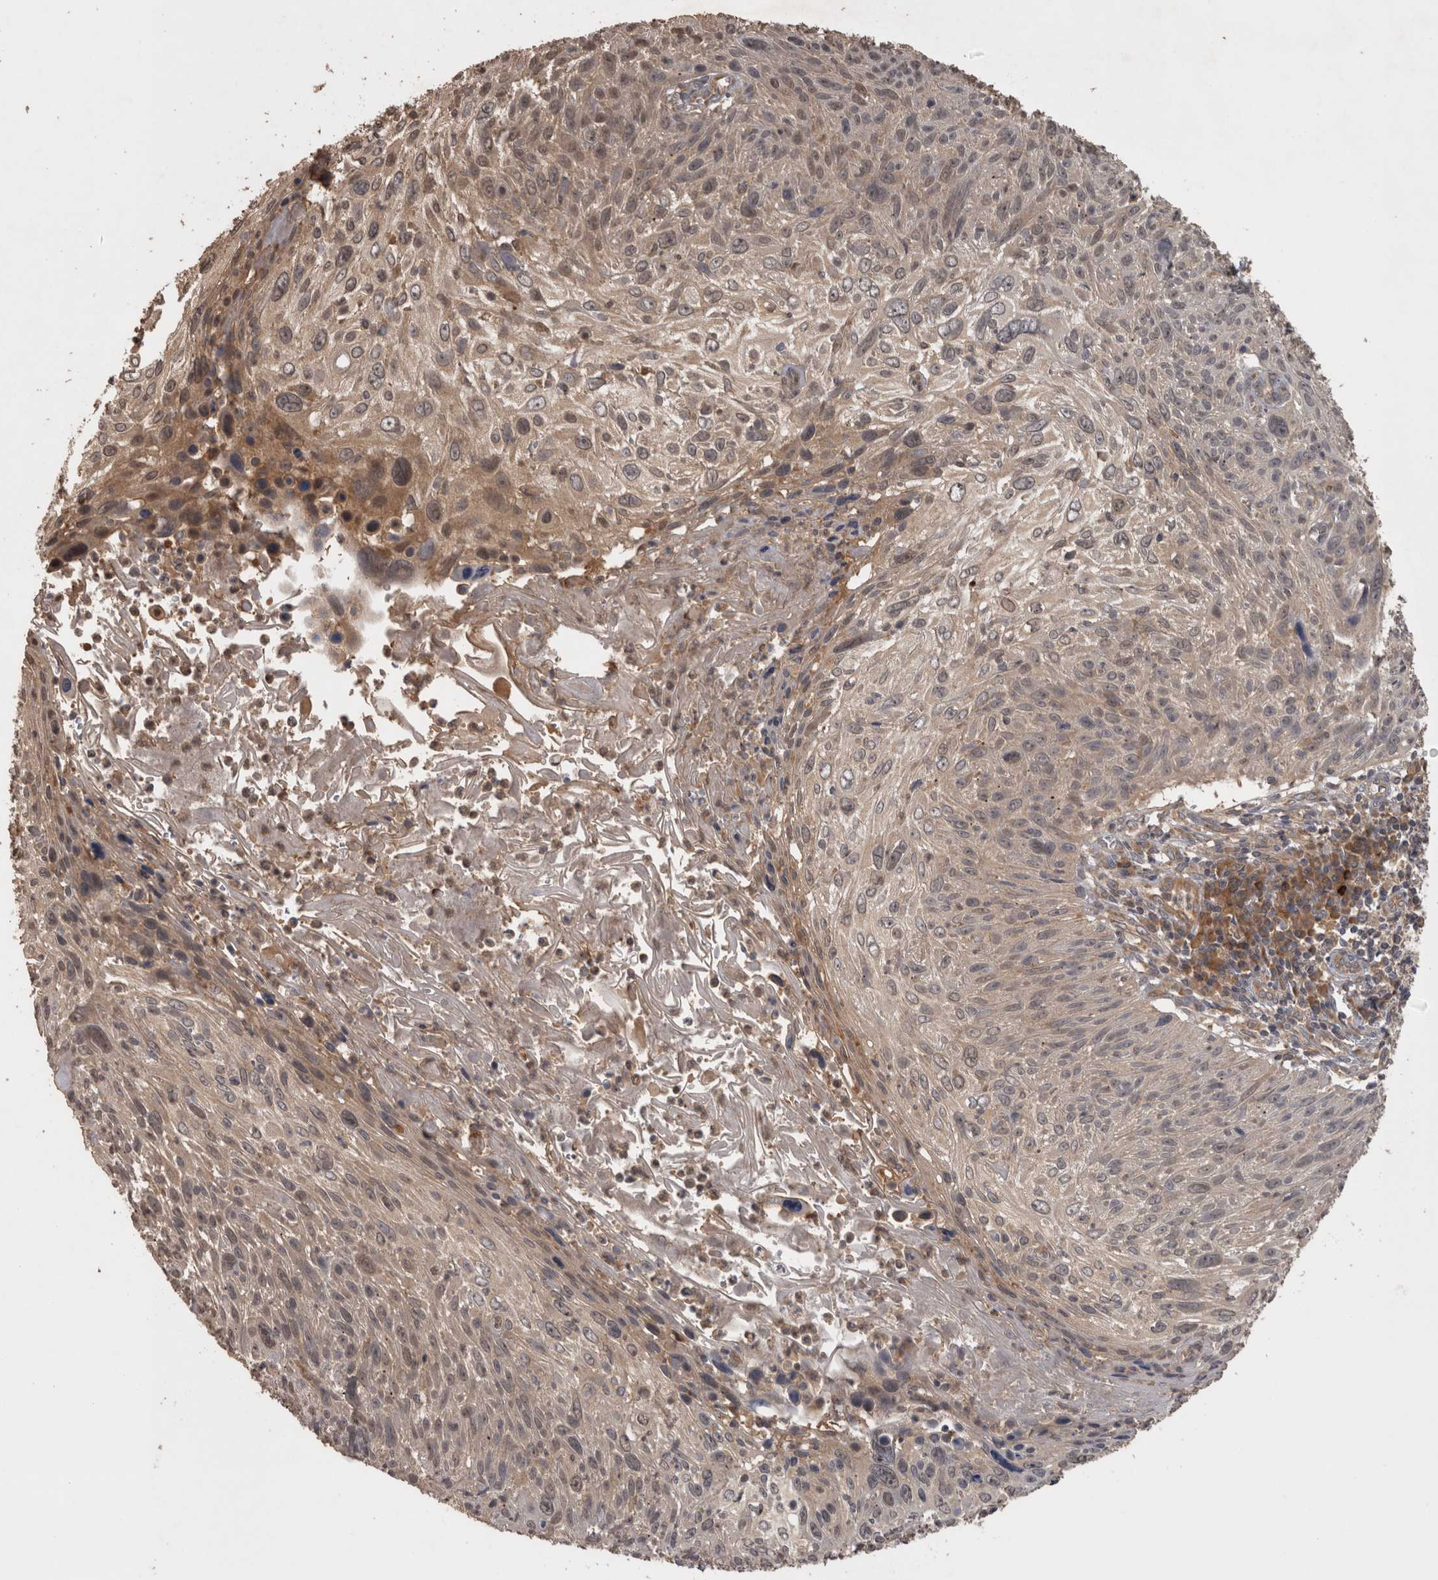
{"staining": {"intensity": "weak", "quantity": ">75%", "location": "cytoplasmic/membranous"}, "tissue": "cervical cancer", "cell_type": "Tumor cells", "image_type": "cancer", "snomed": [{"axis": "morphology", "description": "Squamous cell carcinoma, NOS"}, {"axis": "topography", "description": "Cervix"}], "caption": "The histopathology image reveals immunohistochemical staining of squamous cell carcinoma (cervical). There is weak cytoplasmic/membranous staining is seen in approximately >75% of tumor cells. Nuclei are stained in blue.", "gene": "MICU3", "patient": {"sex": "female", "age": 51}}